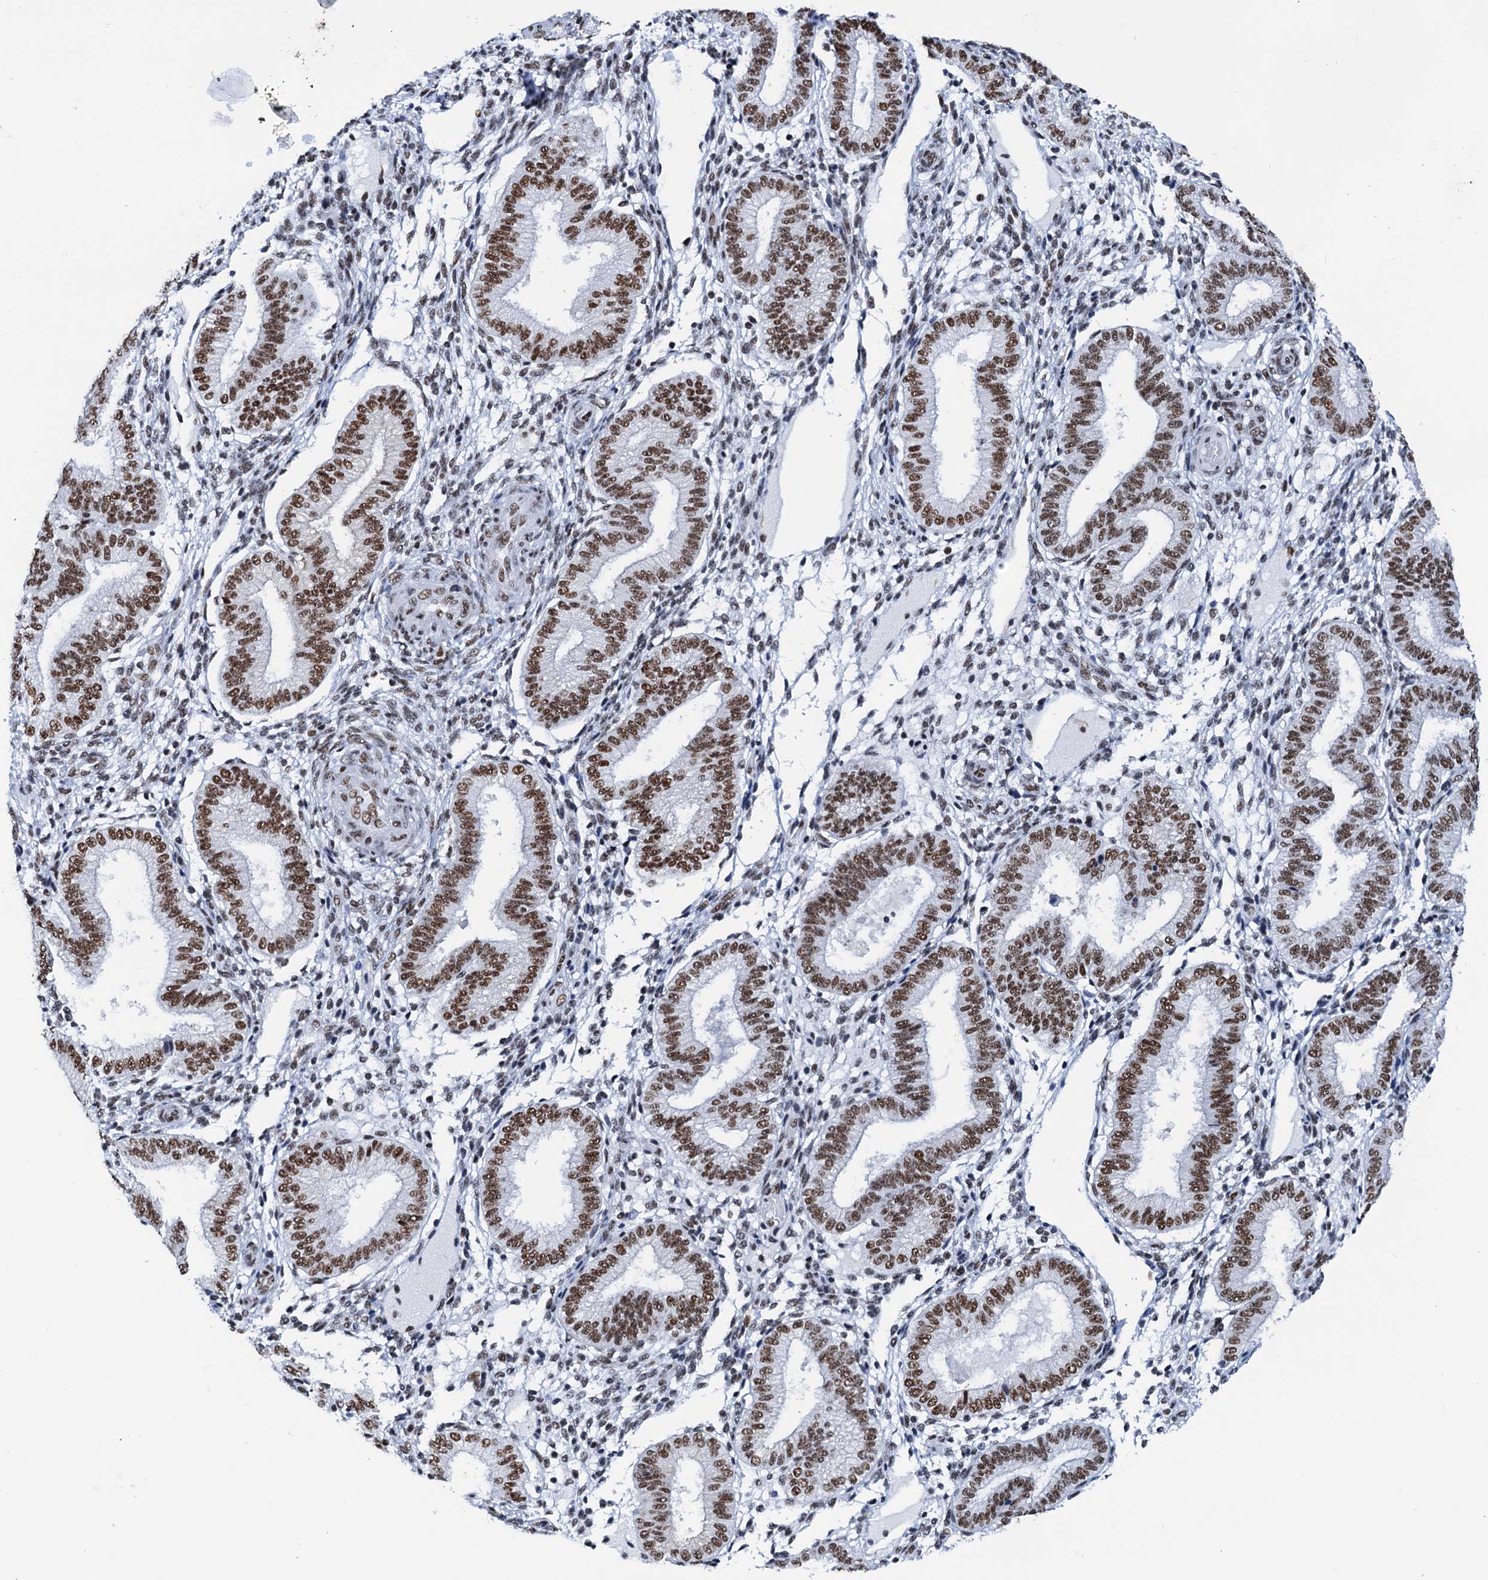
{"staining": {"intensity": "moderate", "quantity": "<25%", "location": "nuclear"}, "tissue": "endometrium", "cell_type": "Cells in endometrial stroma", "image_type": "normal", "snomed": [{"axis": "morphology", "description": "Normal tissue, NOS"}, {"axis": "topography", "description": "Endometrium"}], "caption": "About <25% of cells in endometrial stroma in normal human endometrium exhibit moderate nuclear protein expression as visualized by brown immunohistochemical staining.", "gene": "SLTM", "patient": {"sex": "female", "age": 39}}